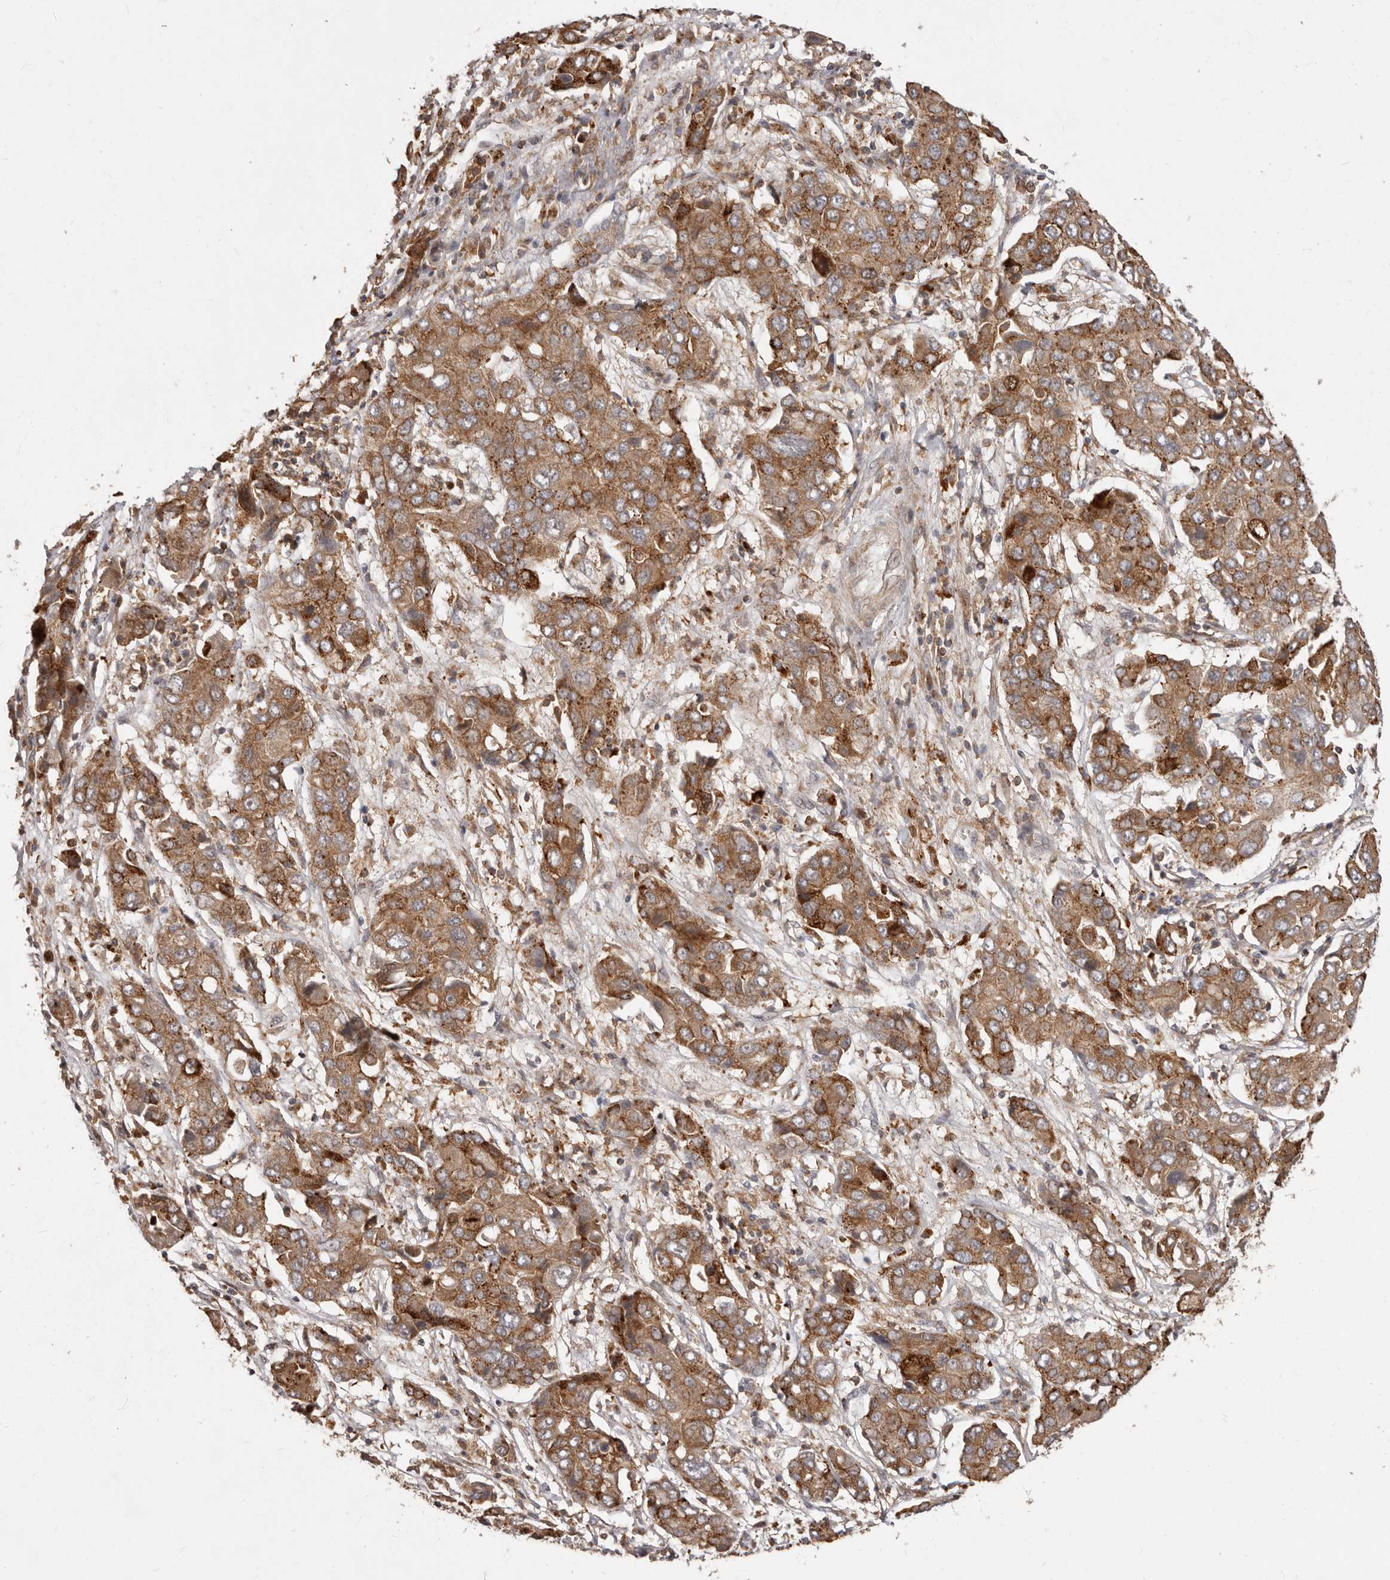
{"staining": {"intensity": "moderate", "quantity": ">75%", "location": "cytoplasmic/membranous"}, "tissue": "liver cancer", "cell_type": "Tumor cells", "image_type": "cancer", "snomed": [{"axis": "morphology", "description": "Cholangiocarcinoma"}, {"axis": "topography", "description": "Liver"}], "caption": "A brown stain labels moderate cytoplasmic/membranous positivity of a protein in human cholangiocarcinoma (liver) tumor cells.", "gene": "RNF187", "patient": {"sex": "male", "age": 67}}